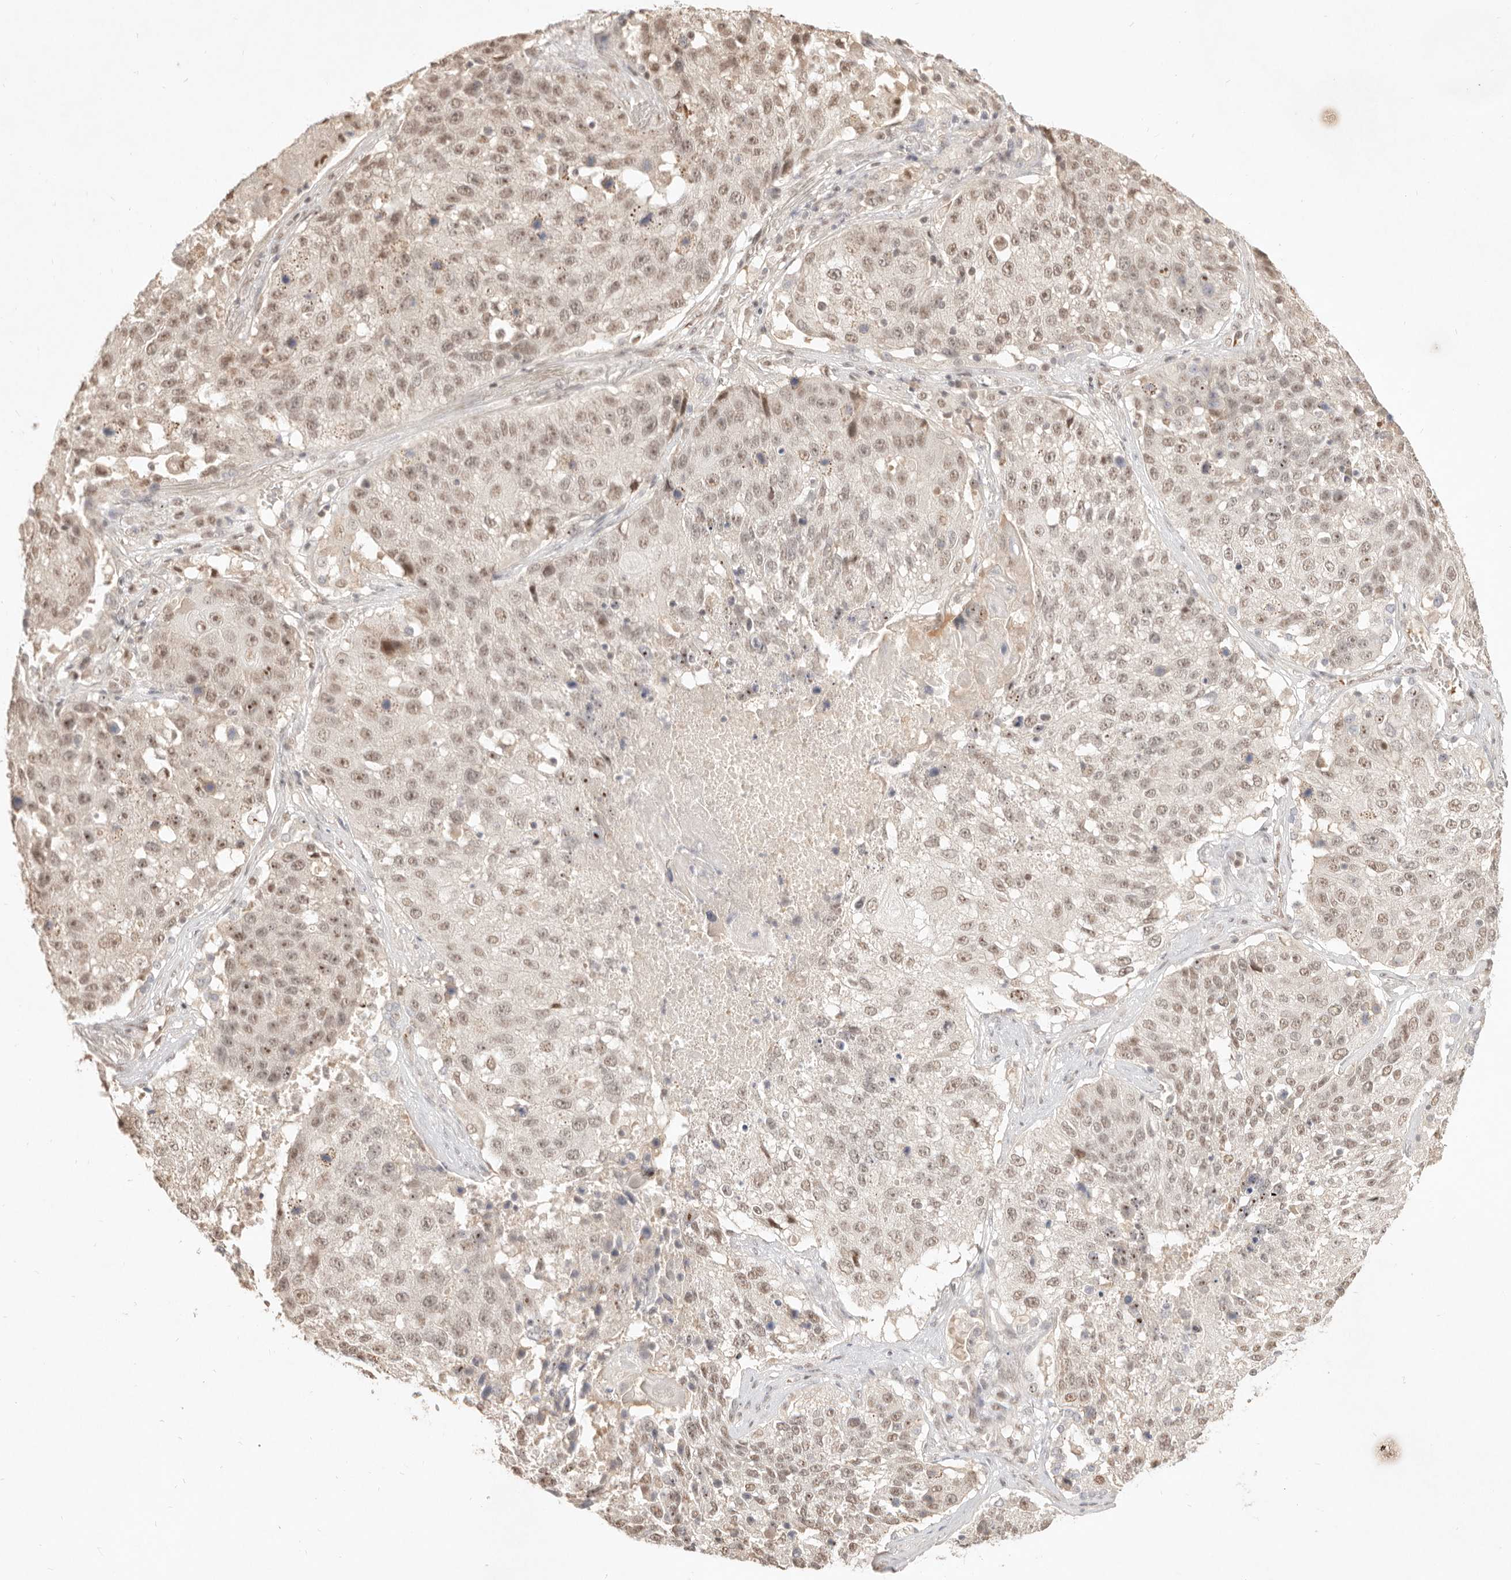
{"staining": {"intensity": "moderate", "quantity": ">75%", "location": "nuclear"}, "tissue": "lung cancer", "cell_type": "Tumor cells", "image_type": "cancer", "snomed": [{"axis": "morphology", "description": "Squamous cell carcinoma, NOS"}, {"axis": "topography", "description": "Lung"}], "caption": "This histopathology image demonstrates squamous cell carcinoma (lung) stained with immunohistochemistry (IHC) to label a protein in brown. The nuclear of tumor cells show moderate positivity for the protein. Nuclei are counter-stained blue.", "gene": "MEP1A", "patient": {"sex": "male", "age": 61}}